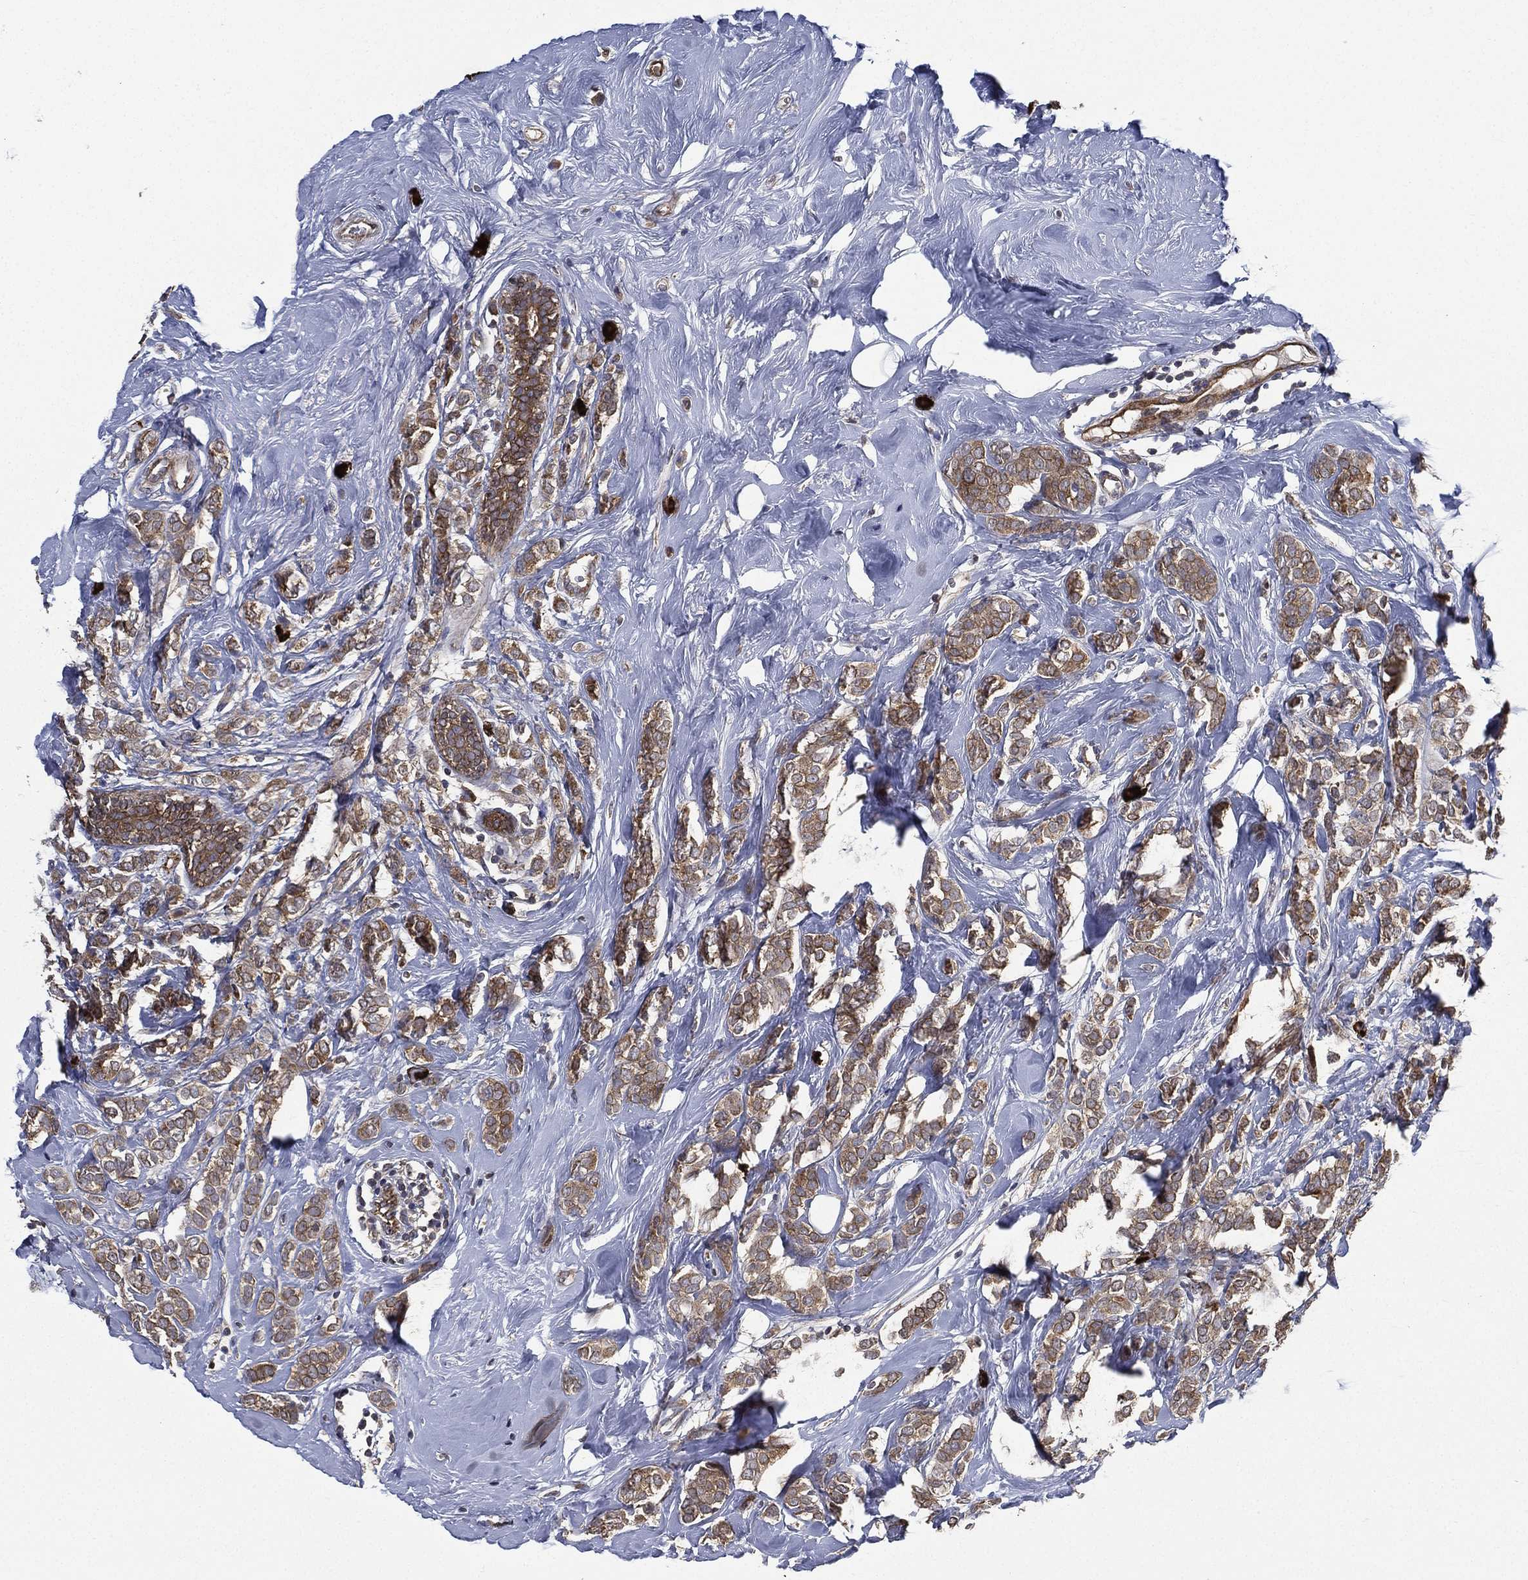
{"staining": {"intensity": "strong", "quantity": "25%-75%", "location": "cytoplasmic/membranous"}, "tissue": "breast cancer", "cell_type": "Tumor cells", "image_type": "cancer", "snomed": [{"axis": "morphology", "description": "Lobular carcinoma"}, {"axis": "topography", "description": "Breast"}], "caption": "Breast lobular carcinoma stained for a protein (brown) displays strong cytoplasmic/membranous positive positivity in about 25%-75% of tumor cells.", "gene": "SMPD3", "patient": {"sex": "female", "age": 49}}